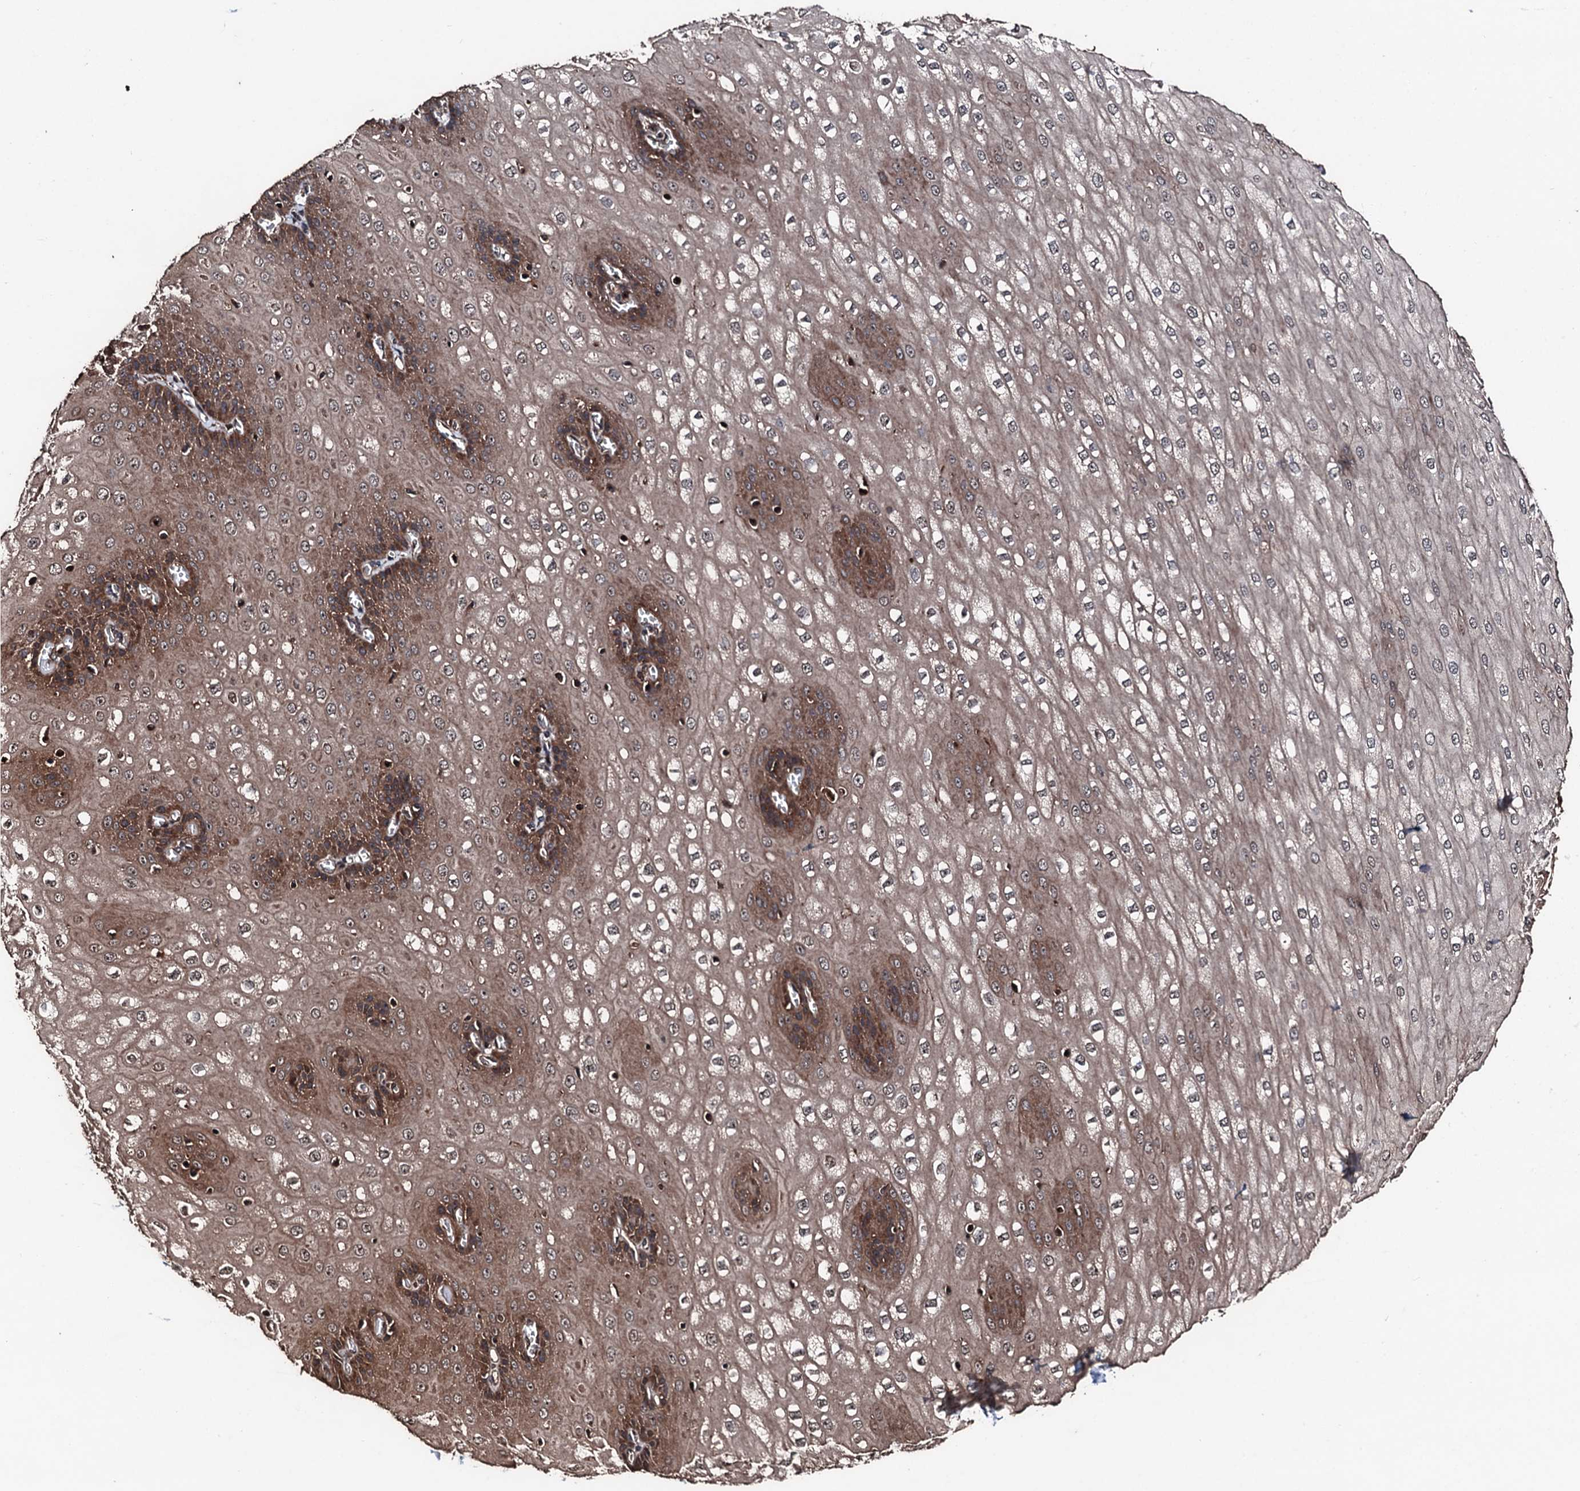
{"staining": {"intensity": "strong", "quantity": ">75%", "location": "cytoplasmic/membranous"}, "tissue": "esophagus", "cell_type": "Squamous epithelial cells", "image_type": "normal", "snomed": [{"axis": "morphology", "description": "Normal tissue, NOS"}, {"axis": "topography", "description": "Esophagus"}], "caption": "DAB (3,3'-diaminobenzidine) immunohistochemical staining of normal esophagus demonstrates strong cytoplasmic/membranous protein staining in about >75% of squamous epithelial cells.", "gene": "KIF18A", "patient": {"sex": "male", "age": 60}}